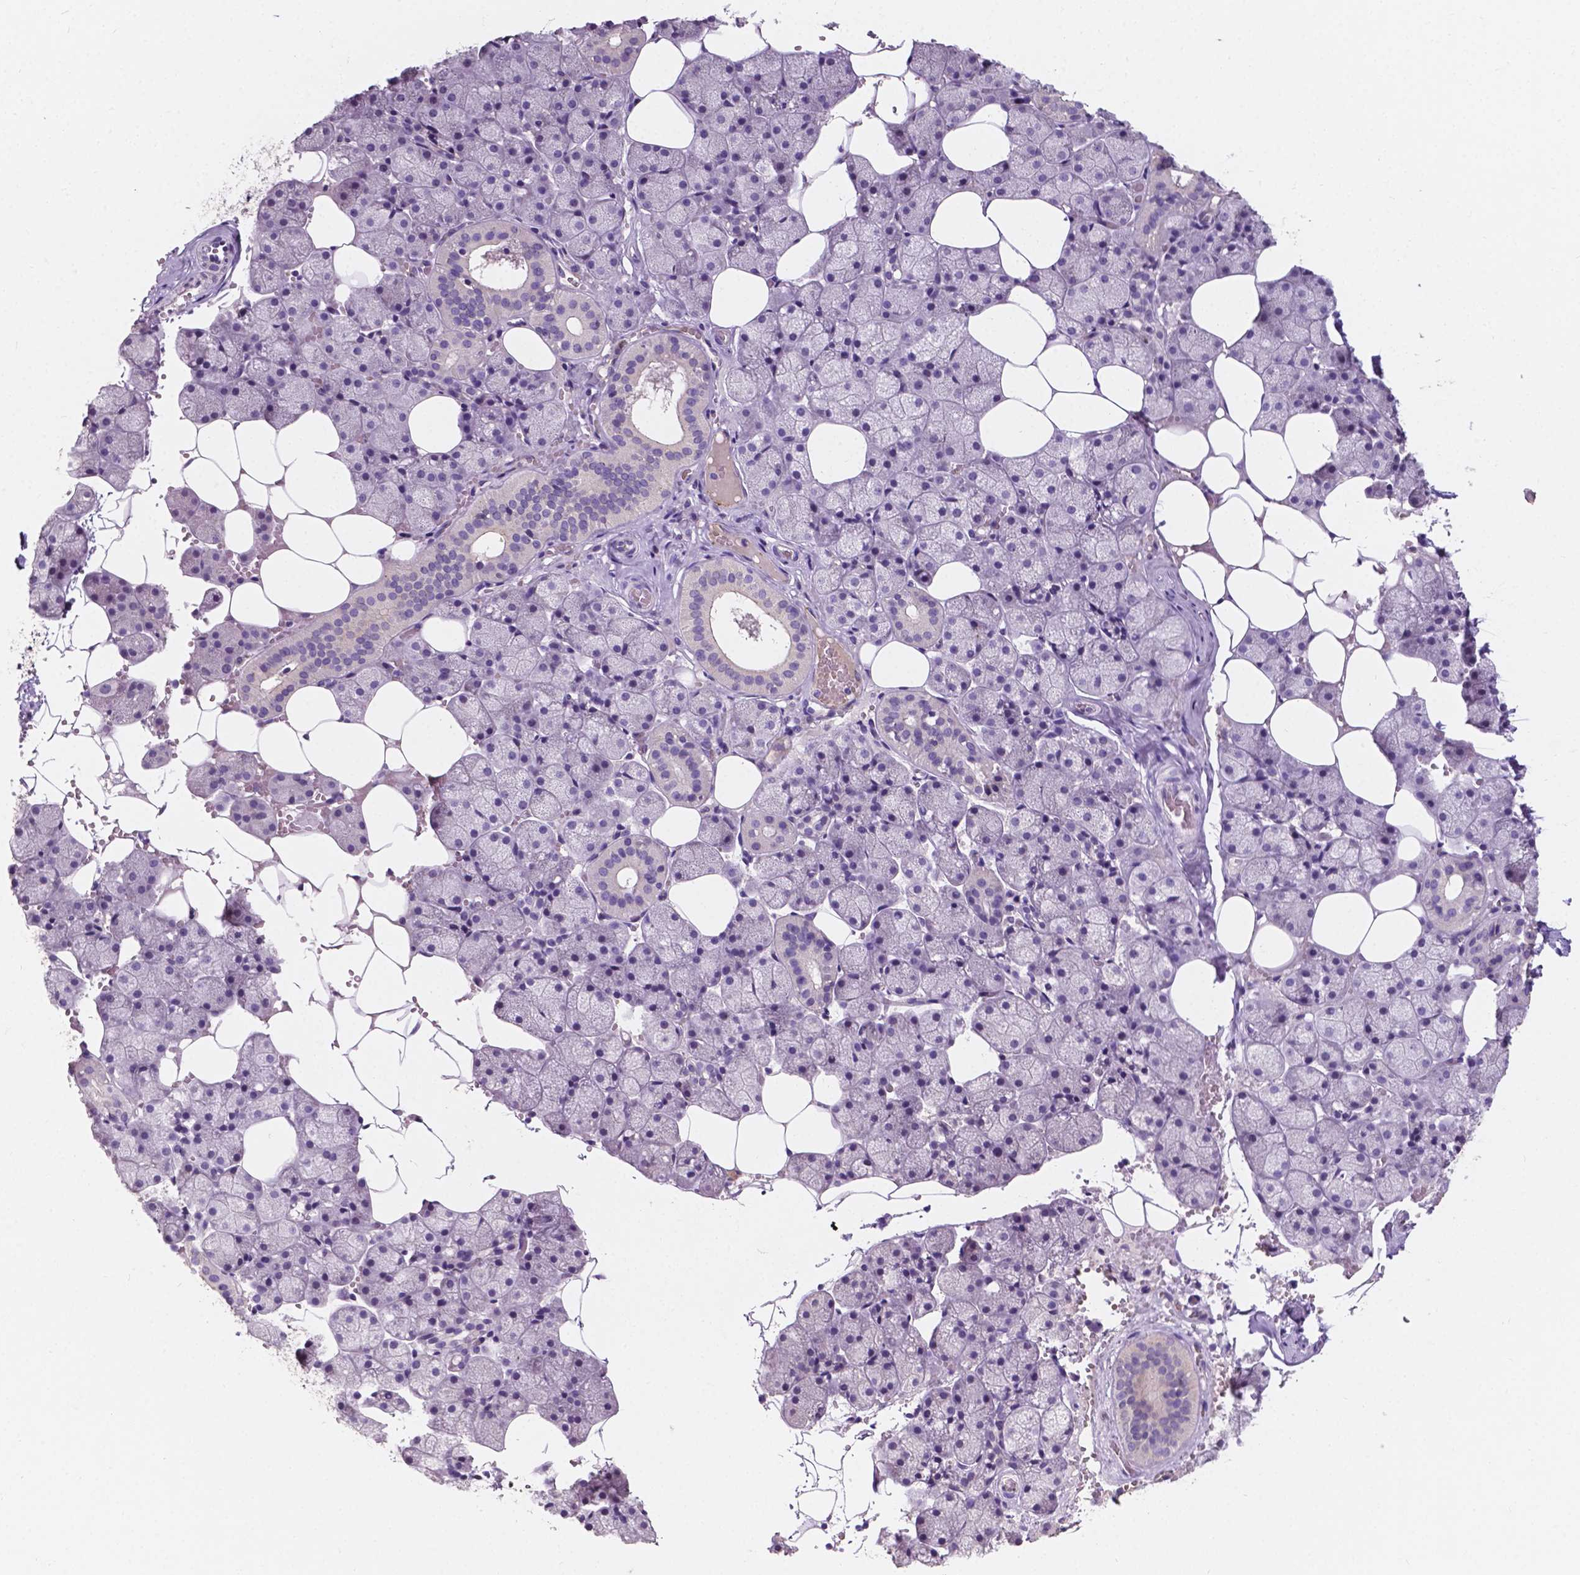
{"staining": {"intensity": "negative", "quantity": "none", "location": "none"}, "tissue": "salivary gland", "cell_type": "Glandular cells", "image_type": "normal", "snomed": [{"axis": "morphology", "description": "Normal tissue, NOS"}, {"axis": "topography", "description": "Salivary gland"}], "caption": "DAB (3,3'-diaminobenzidine) immunohistochemical staining of normal human salivary gland reveals no significant staining in glandular cells.", "gene": "SLC22A4", "patient": {"sex": "male", "age": 38}}